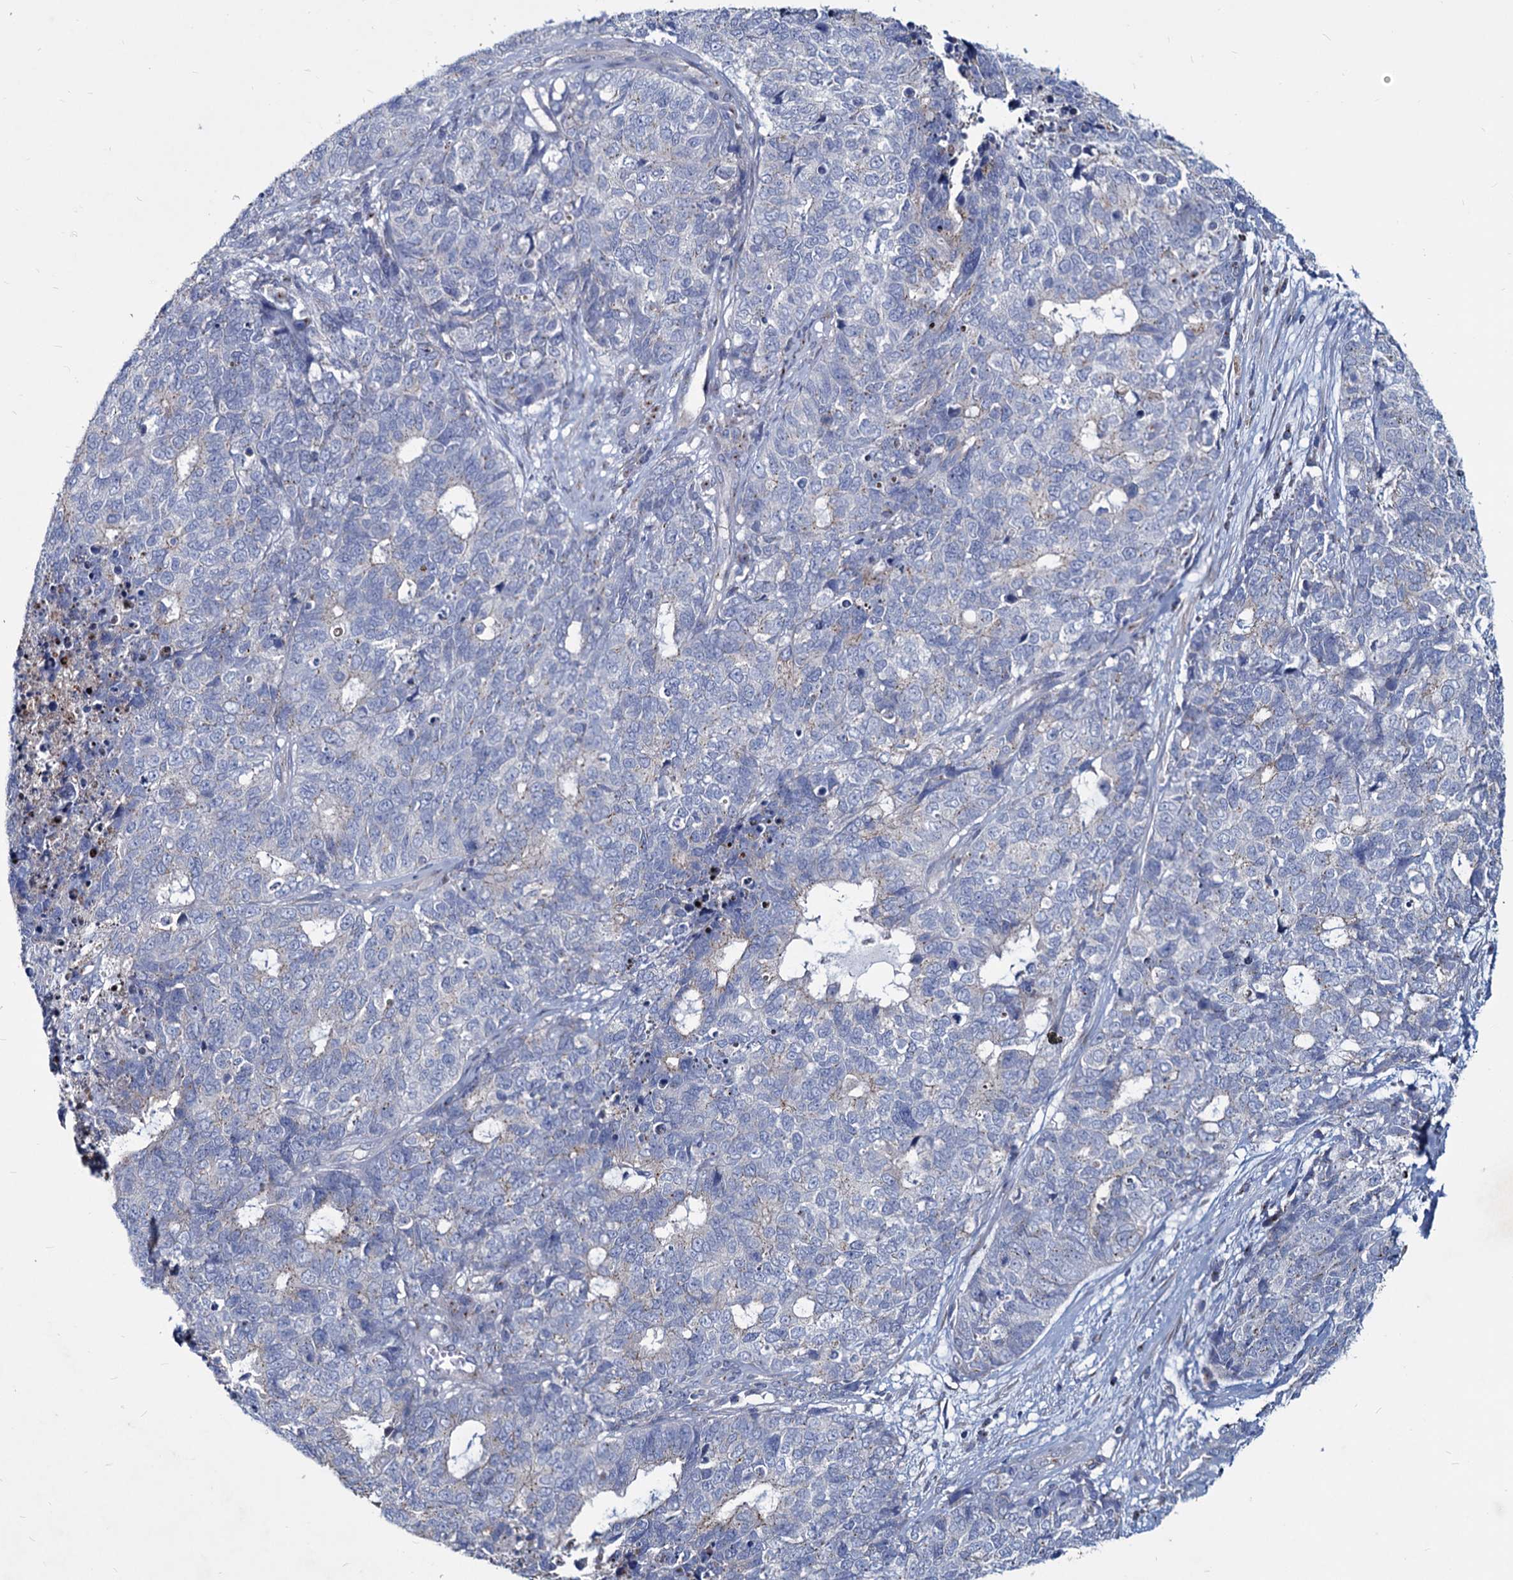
{"staining": {"intensity": "negative", "quantity": "none", "location": "none"}, "tissue": "cervical cancer", "cell_type": "Tumor cells", "image_type": "cancer", "snomed": [{"axis": "morphology", "description": "Squamous cell carcinoma, NOS"}, {"axis": "topography", "description": "Cervix"}], "caption": "This is an immunohistochemistry (IHC) image of human cervical cancer. There is no positivity in tumor cells.", "gene": "AGBL4", "patient": {"sex": "female", "age": 63}}